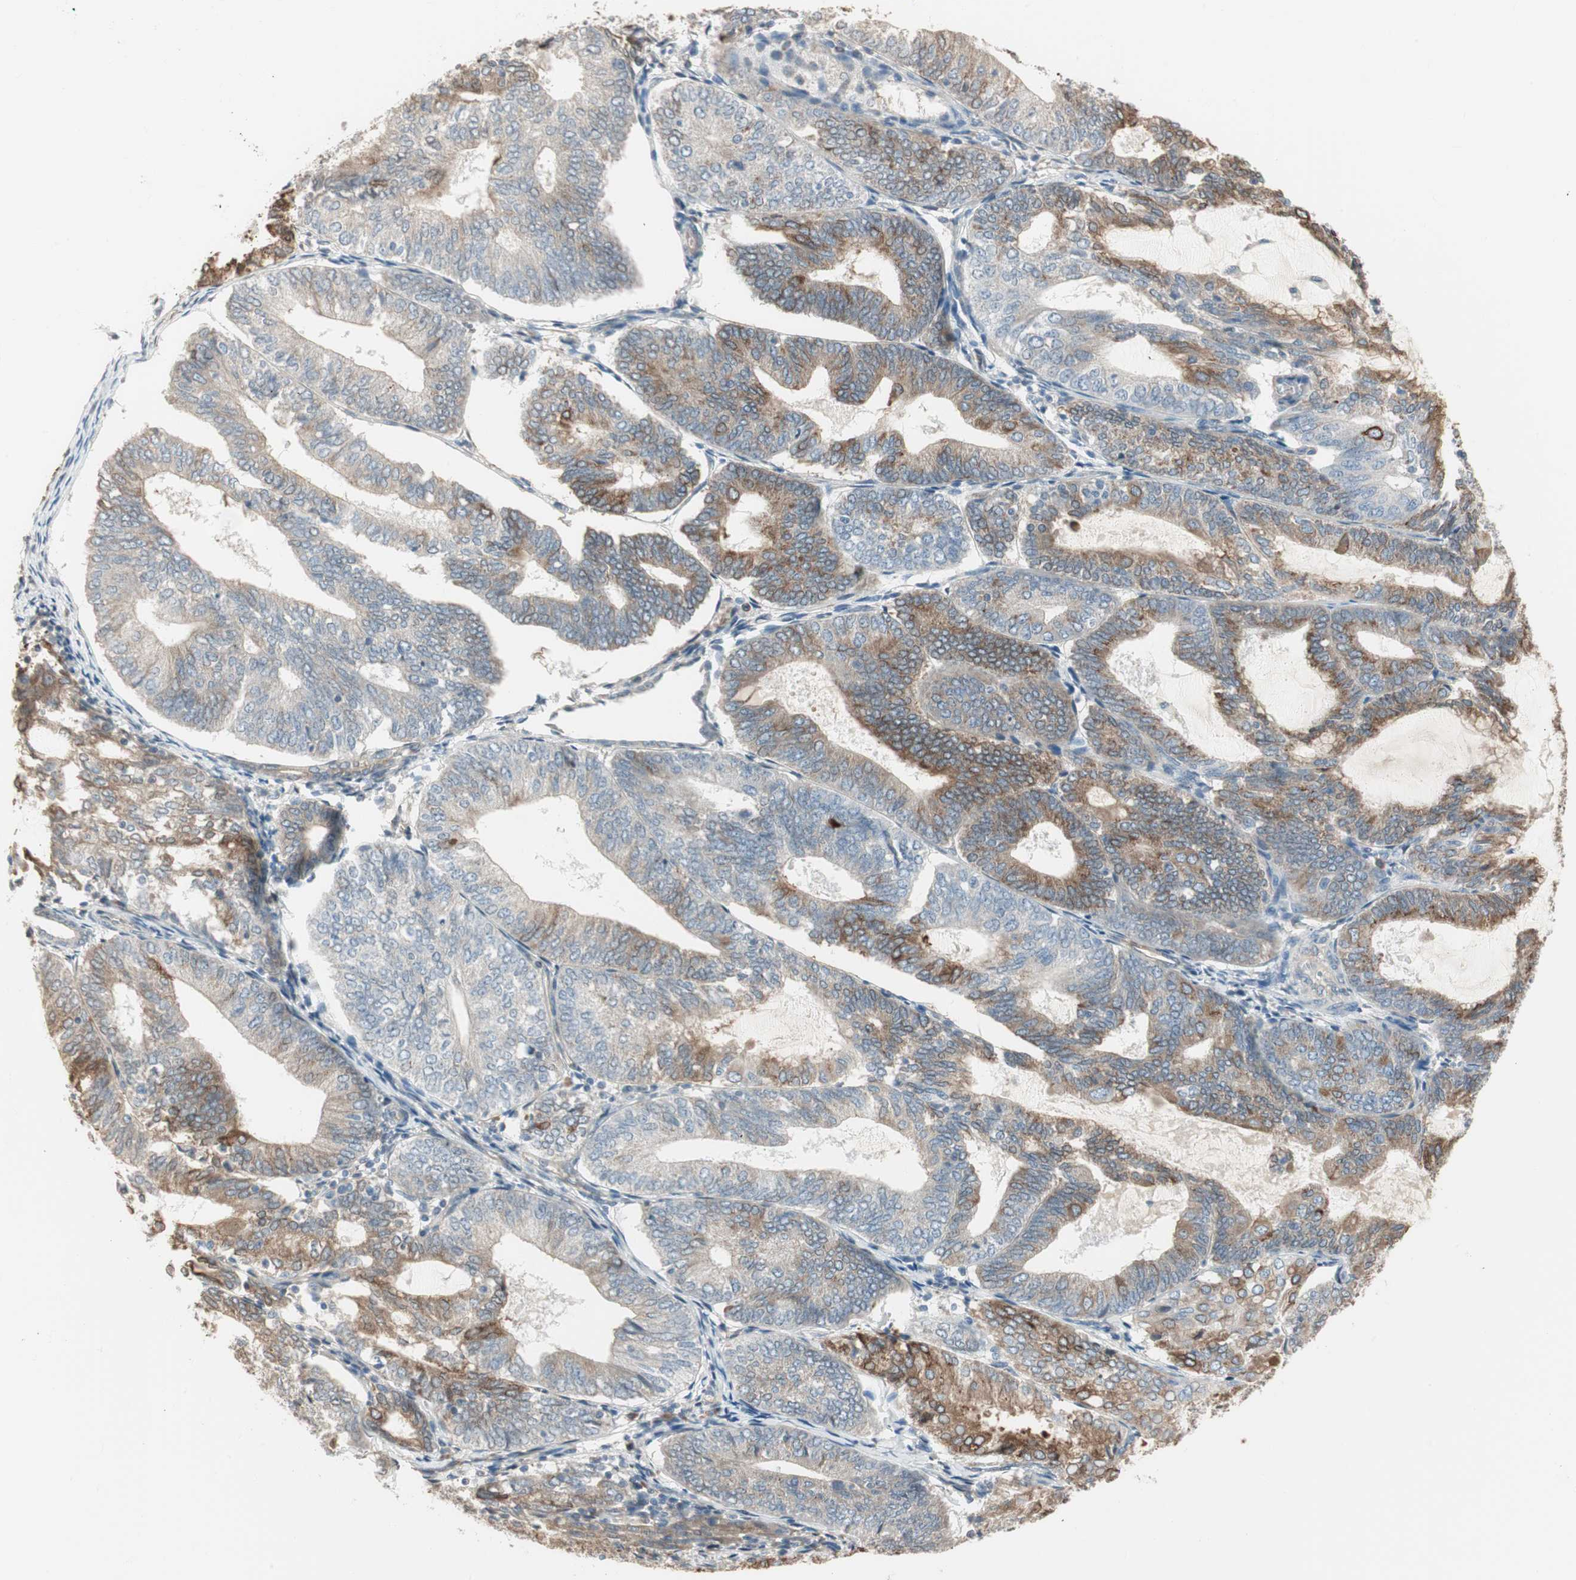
{"staining": {"intensity": "moderate", "quantity": "25%-75%", "location": "cytoplasmic/membranous"}, "tissue": "endometrial cancer", "cell_type": "Tumor cells", "image_type": "cancer", "snomed": [{"axis": "morphology", "description": "Adenocarcinoma, NOS"}, {"axis": "topography", "description": "Endometrium"}], "caption": "Tumor cells exhibit medium levels of moderate cytoplasmic/membranous positivity in about 25%-75% of cells in adenocarcinoma (endometrial).", "gene": "NUCB2", "patient": {"sex": "female", "age": 81}}